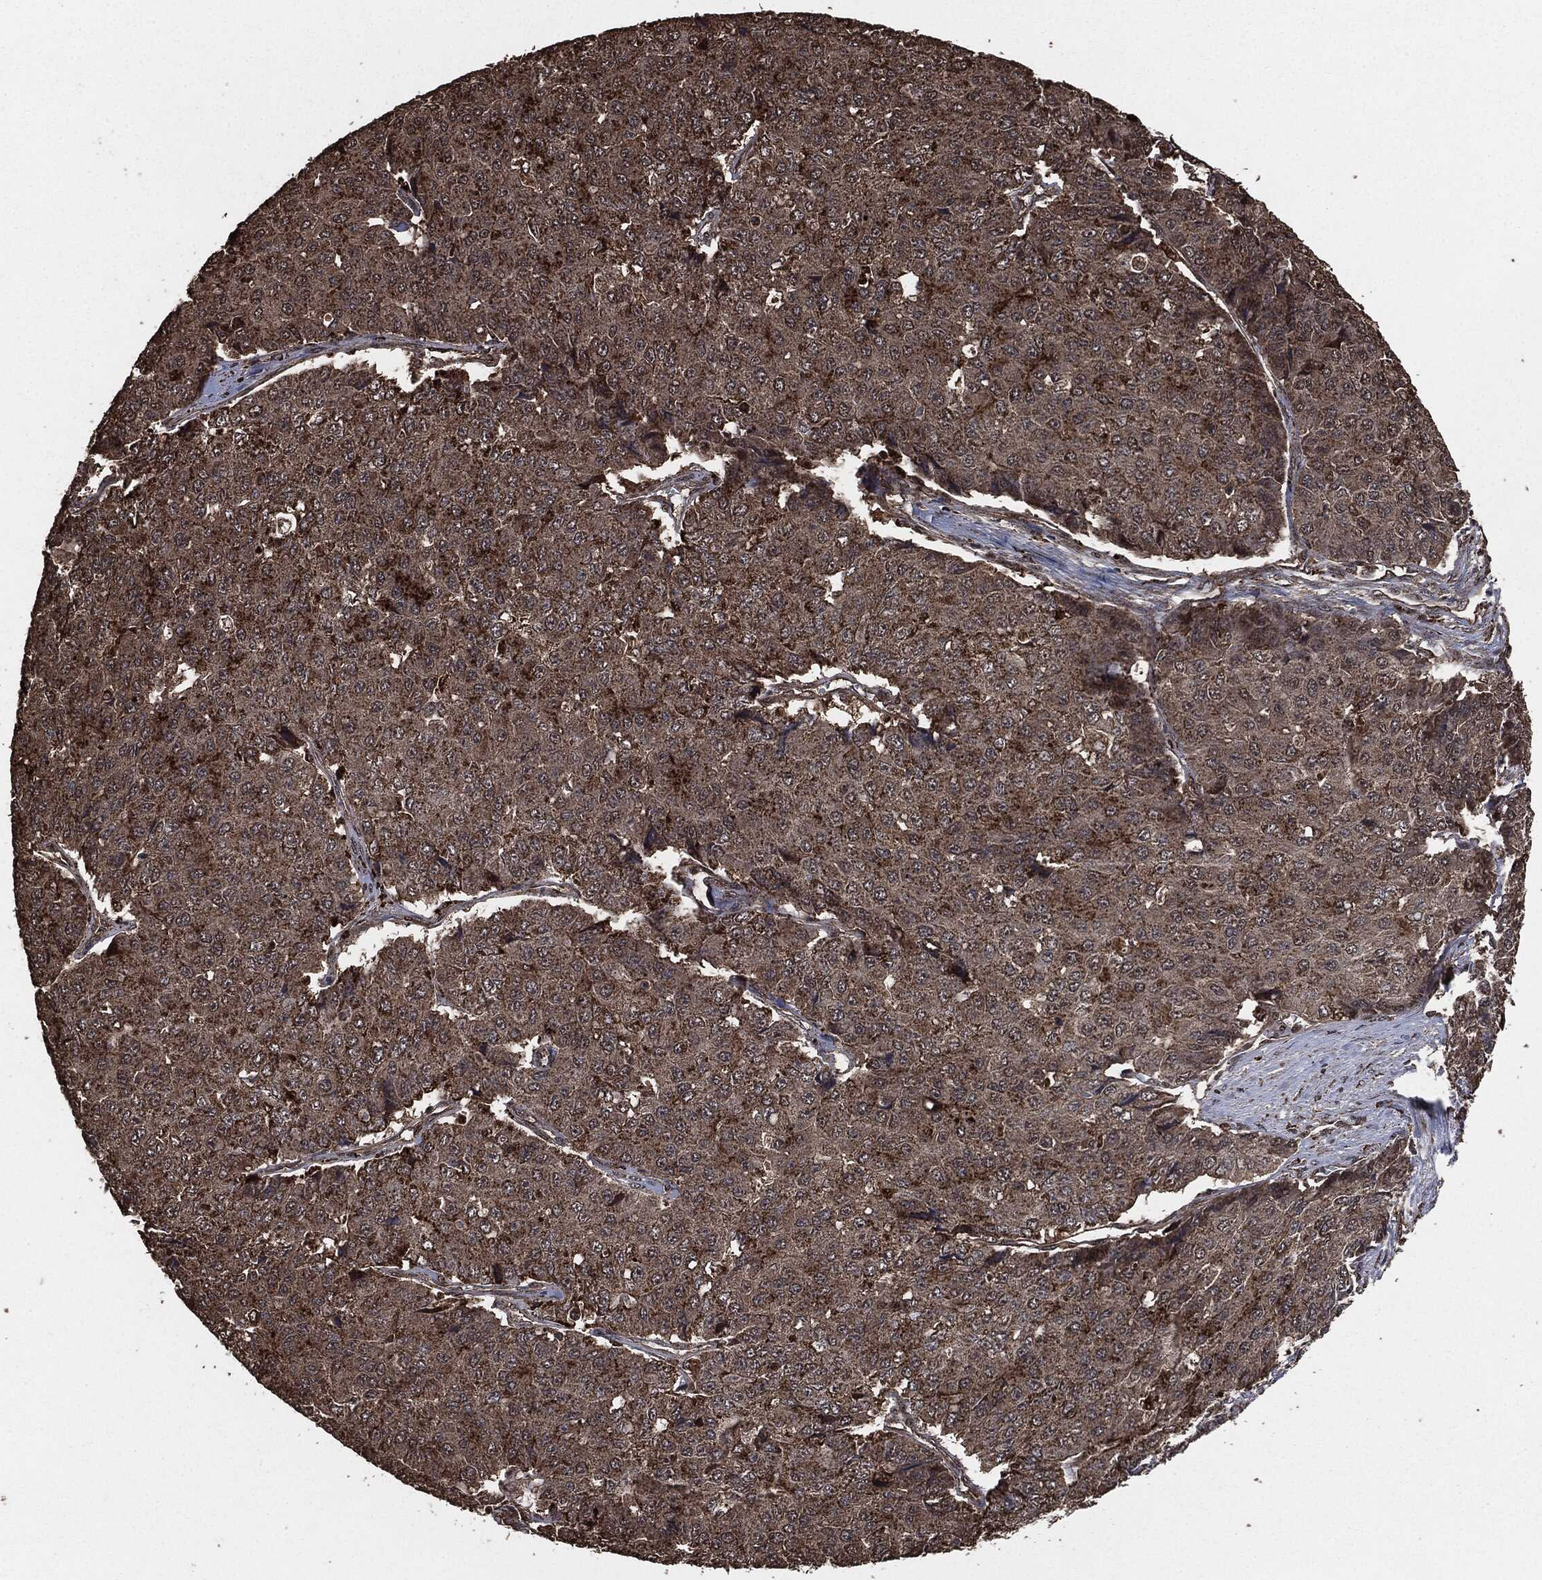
{"staining": {"intensity": "moderate", "quantity": "25%-75%", "location": "cytoplasmic/membranous"}, "tissue": "pancreatic cancer", "cell_type": "Tumor cells", "image_type": "cancer", "snomed": [{"axis": "morphology", "description": "Normal tissue, NOS"}, {"axis": "morphology", "description": "Adenocarcinoma, NOS"}, {"axis": "topography", "description": "Pancreas"}, {"axis": "topography", "description": "Duodenum"}], "caption": "Immunohistochemical staining of adenocarcinoma (pancreatic) shows moderate cytoplasmic/membranous protein expression in approximately 25%-75% of tumor cells.", "gene": "EGFR", "patient": {"sex": "male", "age": 50}}